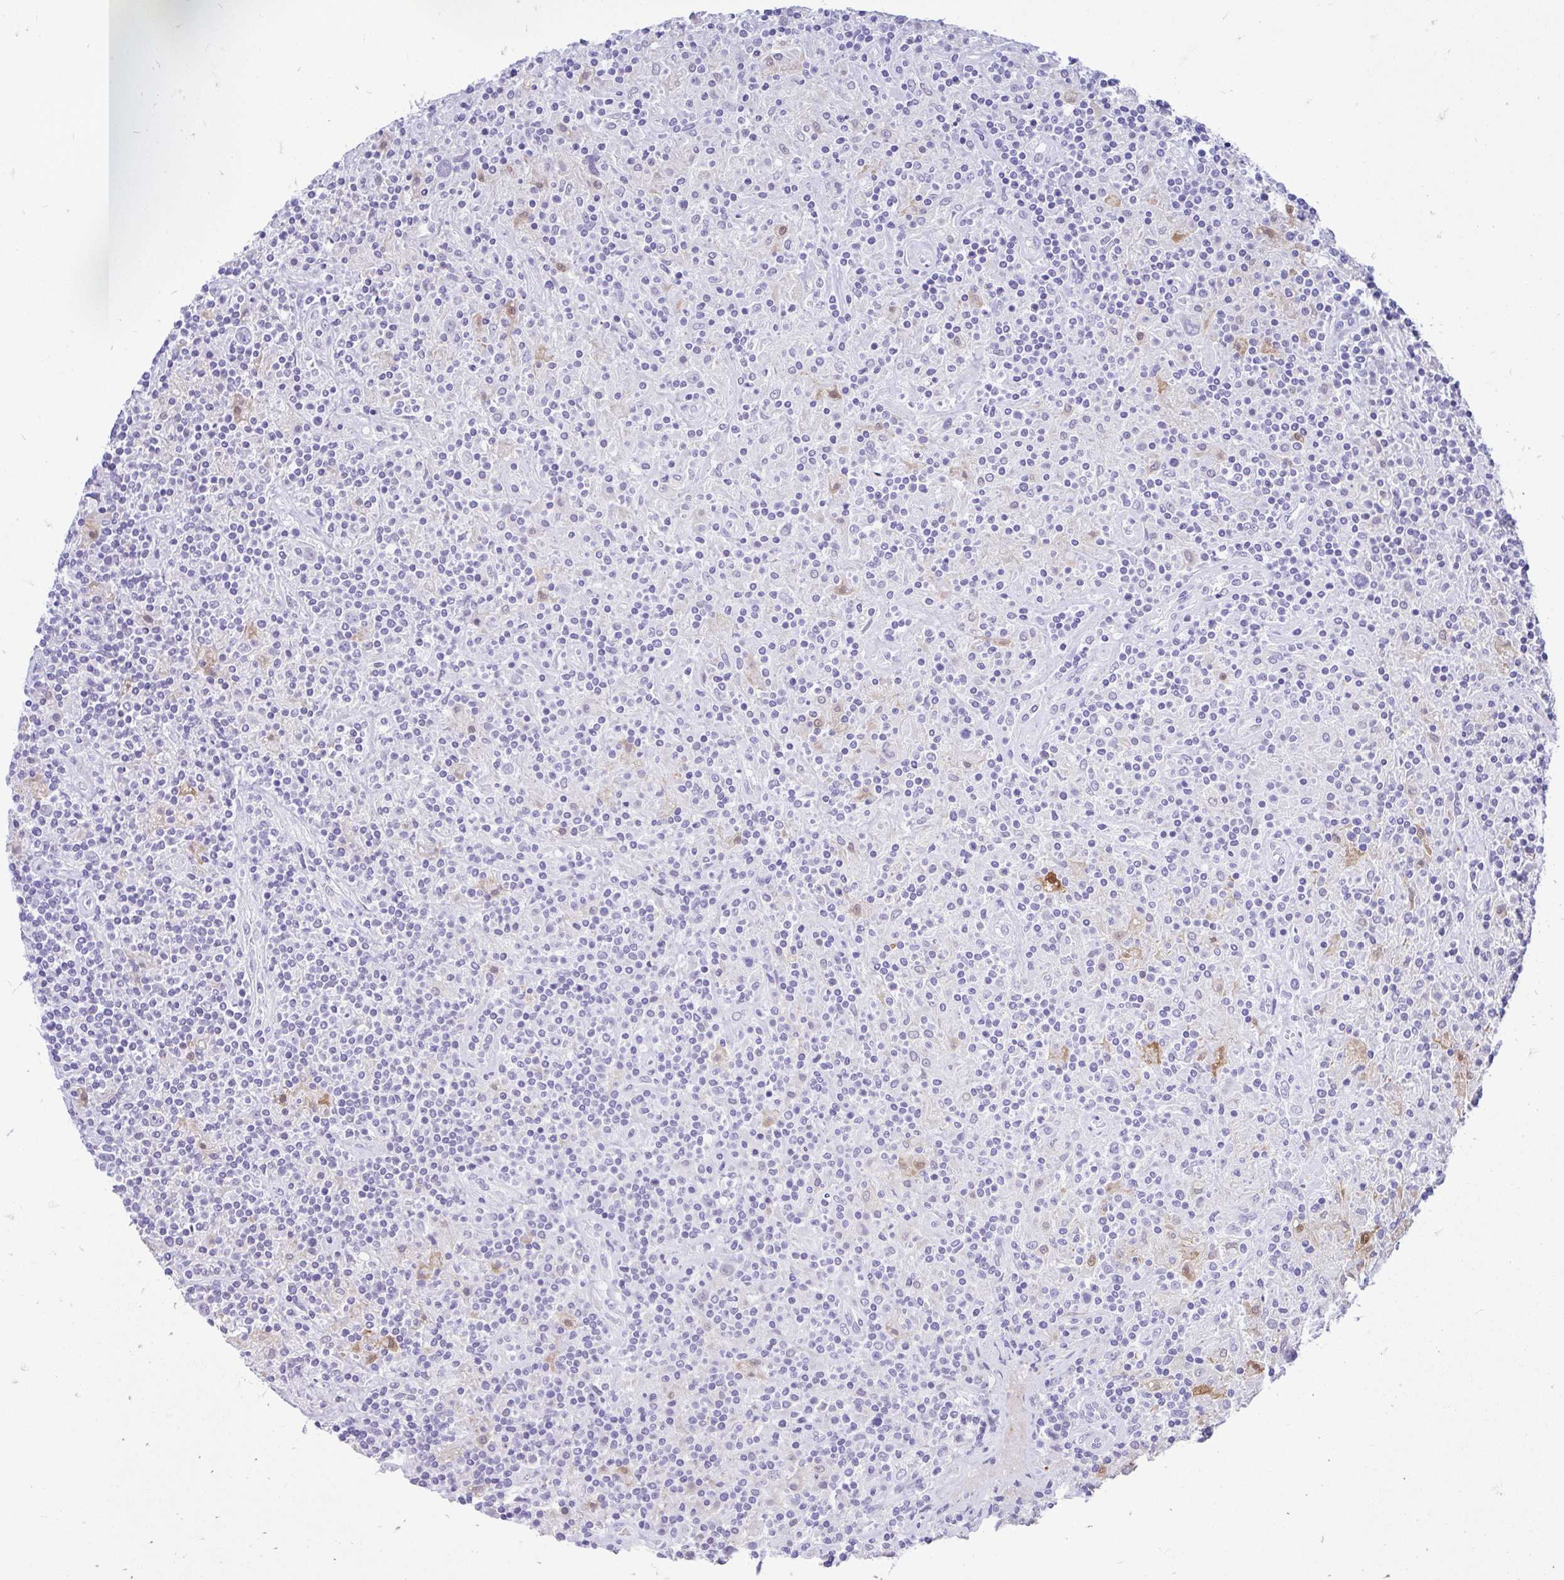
{"staining": {"intensity": "negative", "quantity": "none", "location": "none"}, "tissue": "lymphoma", "cell_type": "Tumor cells", "image_type": "cancer", "snomed": [{"axis": "morphology", "description": "Hodgkin's disease, NOS"}, {"axis": "topography", "description": "Lymph node"}], "caption": "Tumor cells show no significant protein positivity in Hodgkin's disease.", "gene": "GLB1L2", "patient": {"sex": "male", "age": 70}}